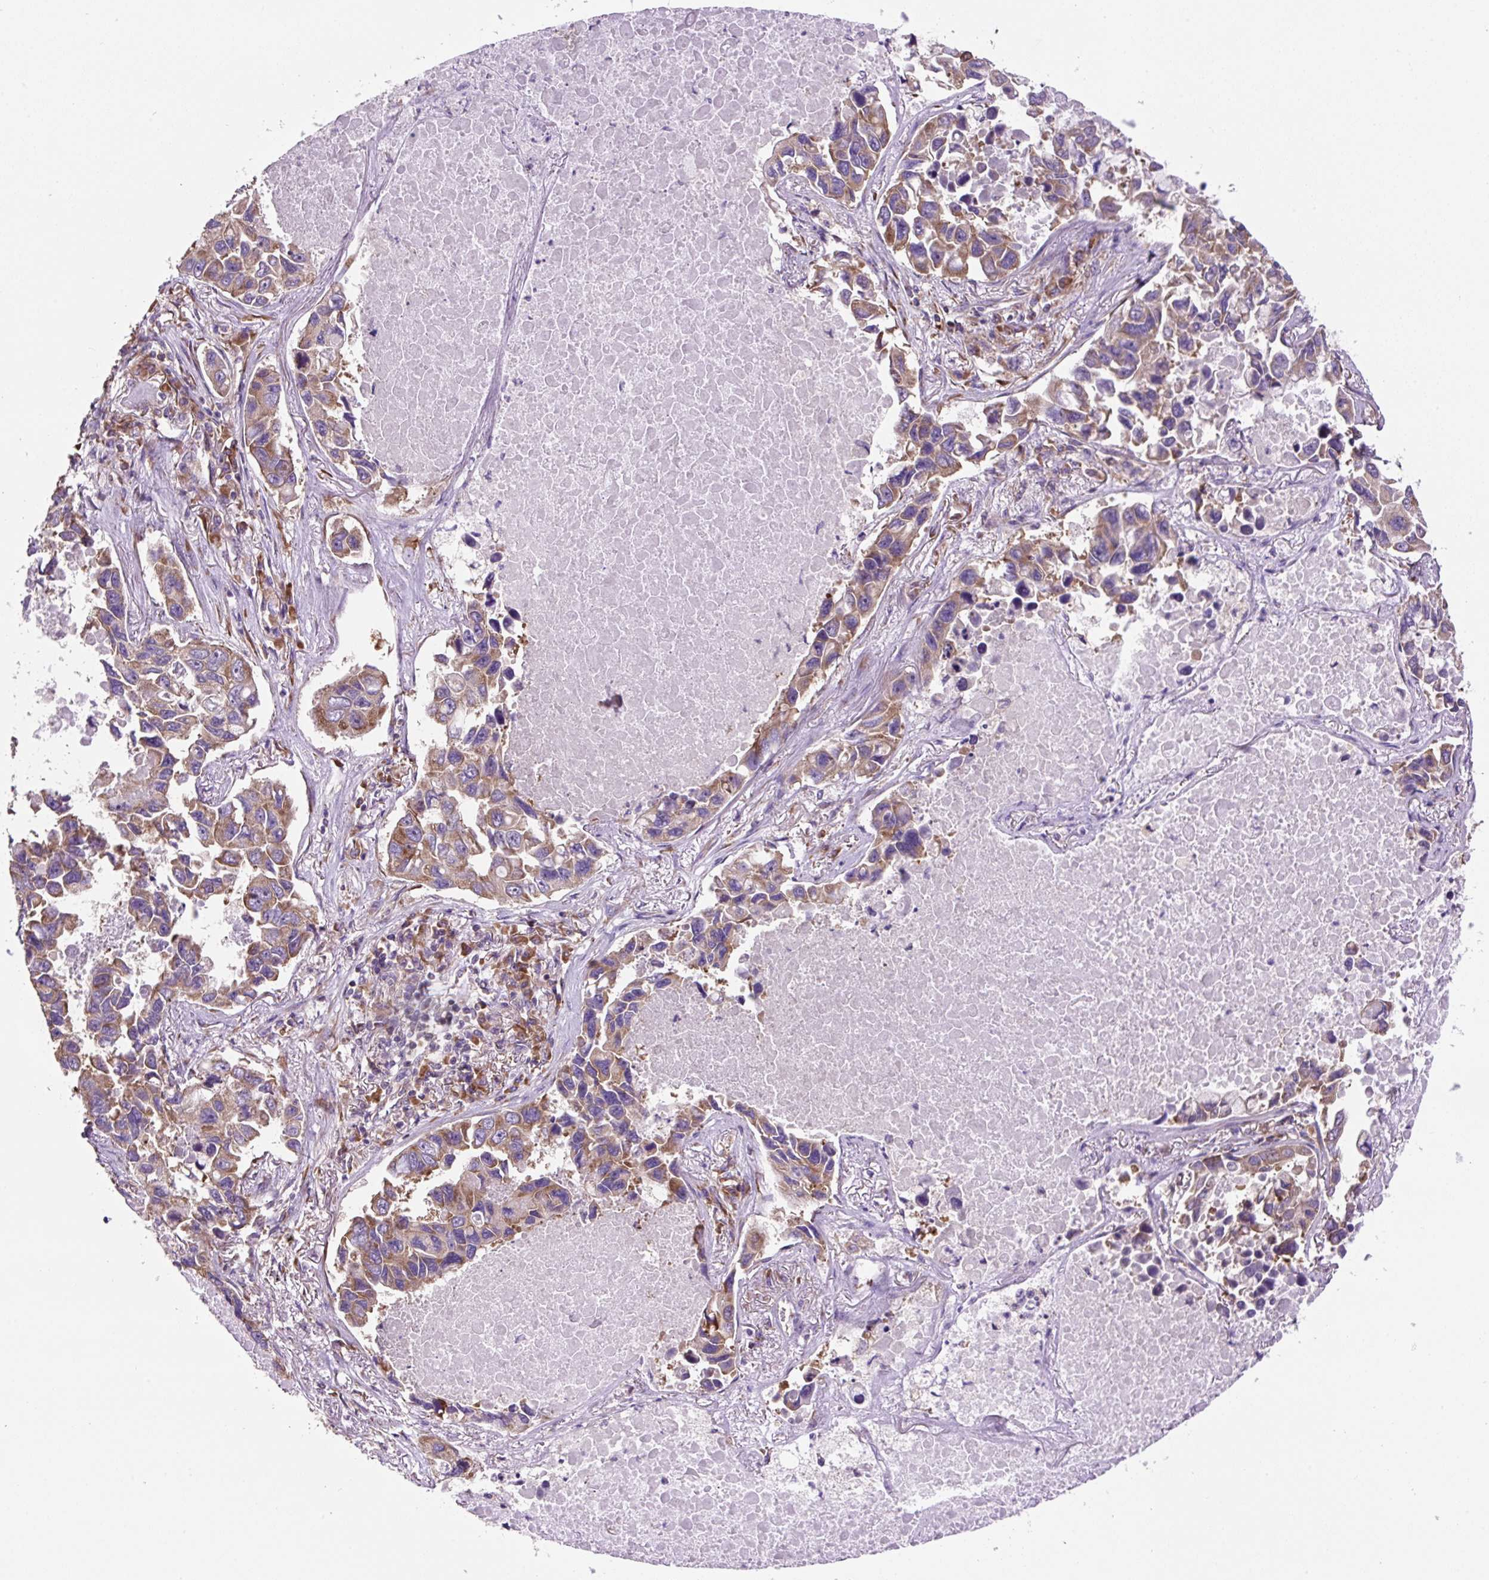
{"staining": {"intensity": "moderate", "quantity": "25%-75%", "location": "cytoplasmic/membranous"}, "tissue": "lung cancer", "cell_type": "Tumor cells", "image_type": "cancer", "snomed": [{"axis": "morphology", "description": "Adenocarcinoma, NOS"}, {"axis": "topography", "description": "Lung"}], "caption": "Protein analysis of lung cancer (adenocarcinoma) tissue displays moderate cytoplasmic/membranous expression in approximately 25%-75% of tumor cells.", "gene": "RPS23", "patient": {"sex": "male", "age": 64}}